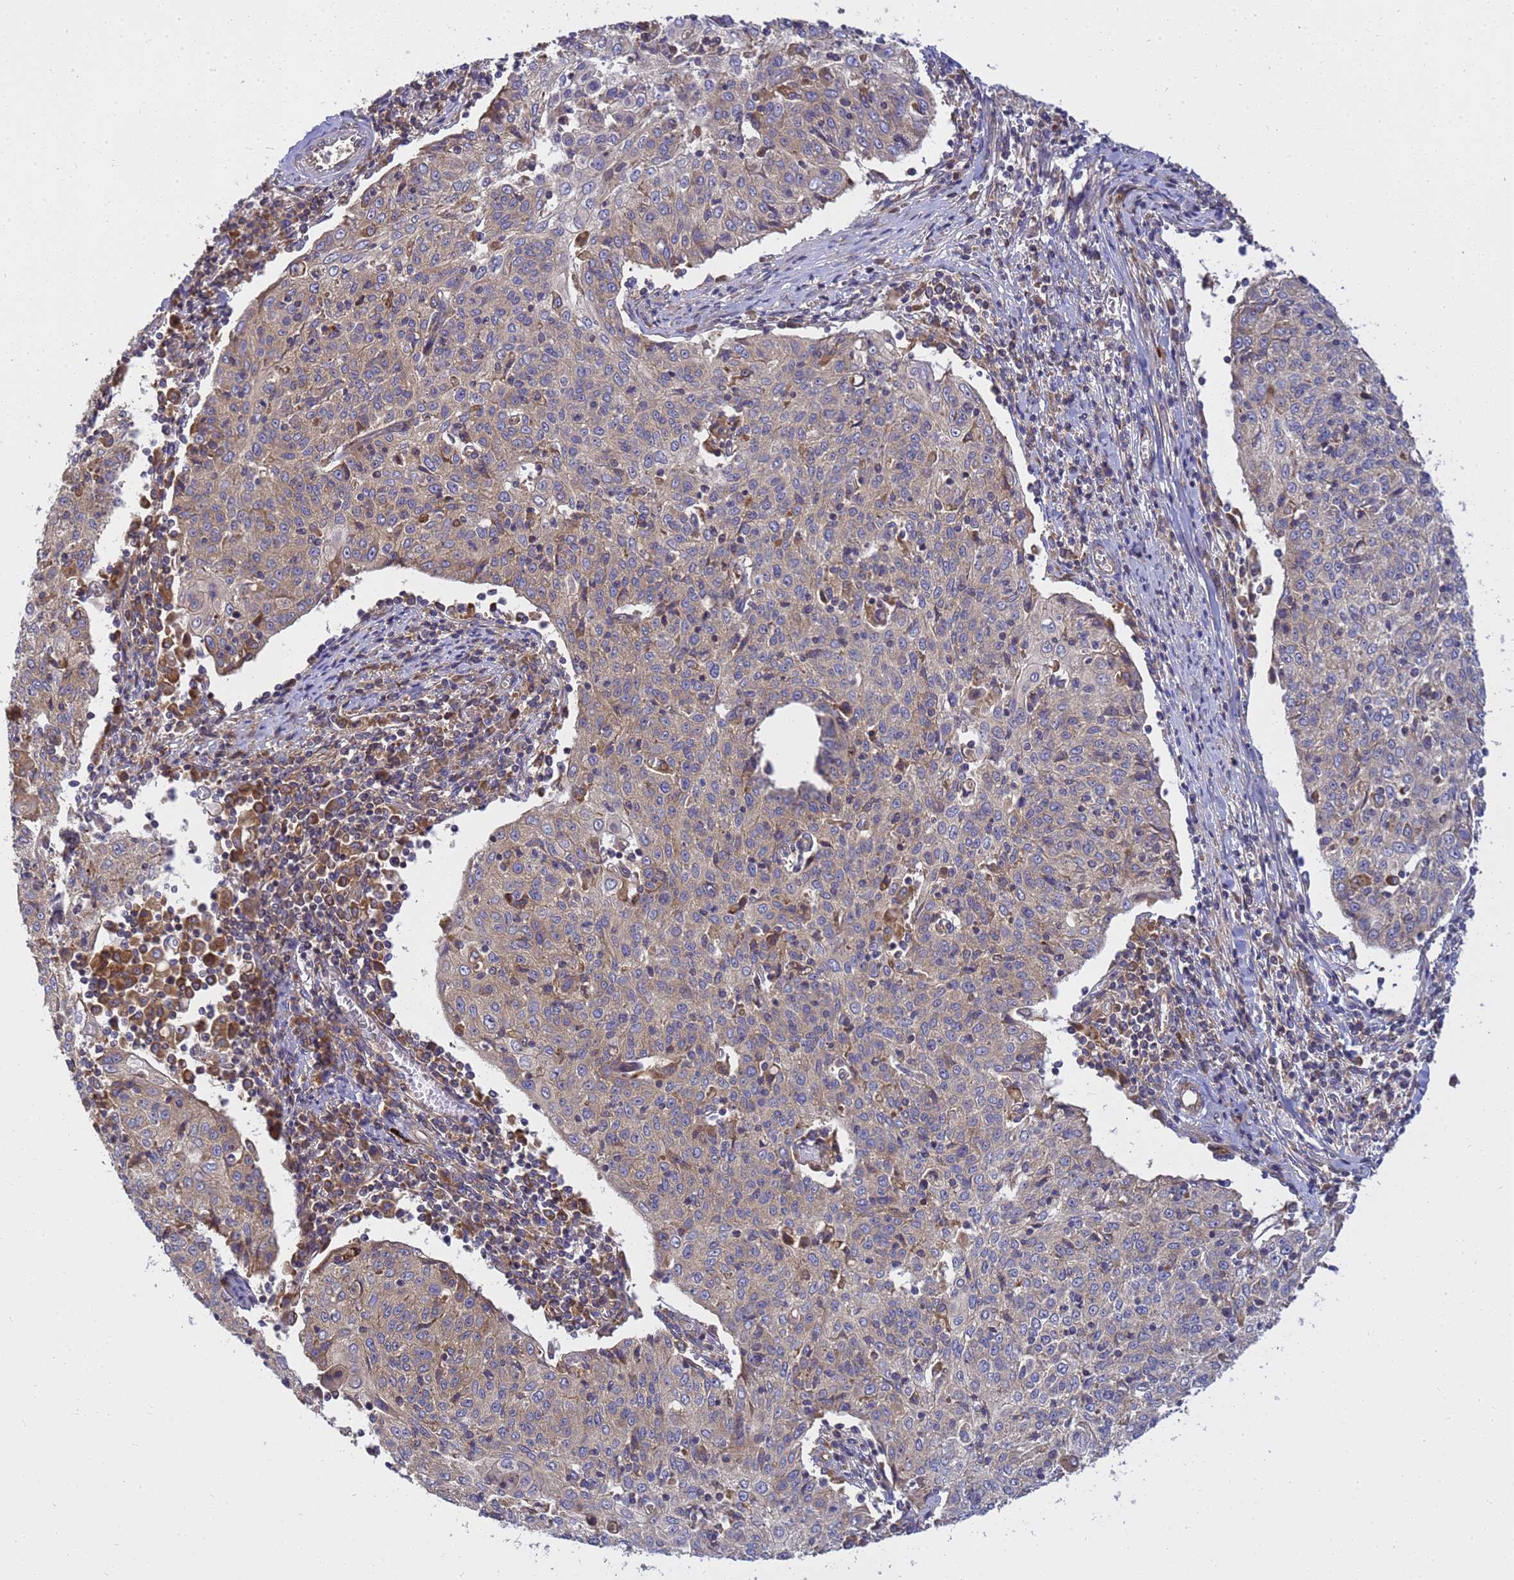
{"staining": {"intensity": "weak", "quantity": "25%-75%", "location": "cytoplasmic/membranous"}, "tissue": "cervical cancer", "cell_type": "Tumor cells", "image_type": "cancer", "snomed": [{"axis": "morphology", "description": "Squamous cell carcinoma, NOS"}, {"axis": "topography", "description": "Cervix"}], "caption": "Tumor cells demonstrate low levels of weak cytoplasmic/membranous positivity in approximately 25%-75% of cells in squamous cell carcinoma (cervical).", "gene": "BECN1", "patient": {"sex": "female", "age": 48}}